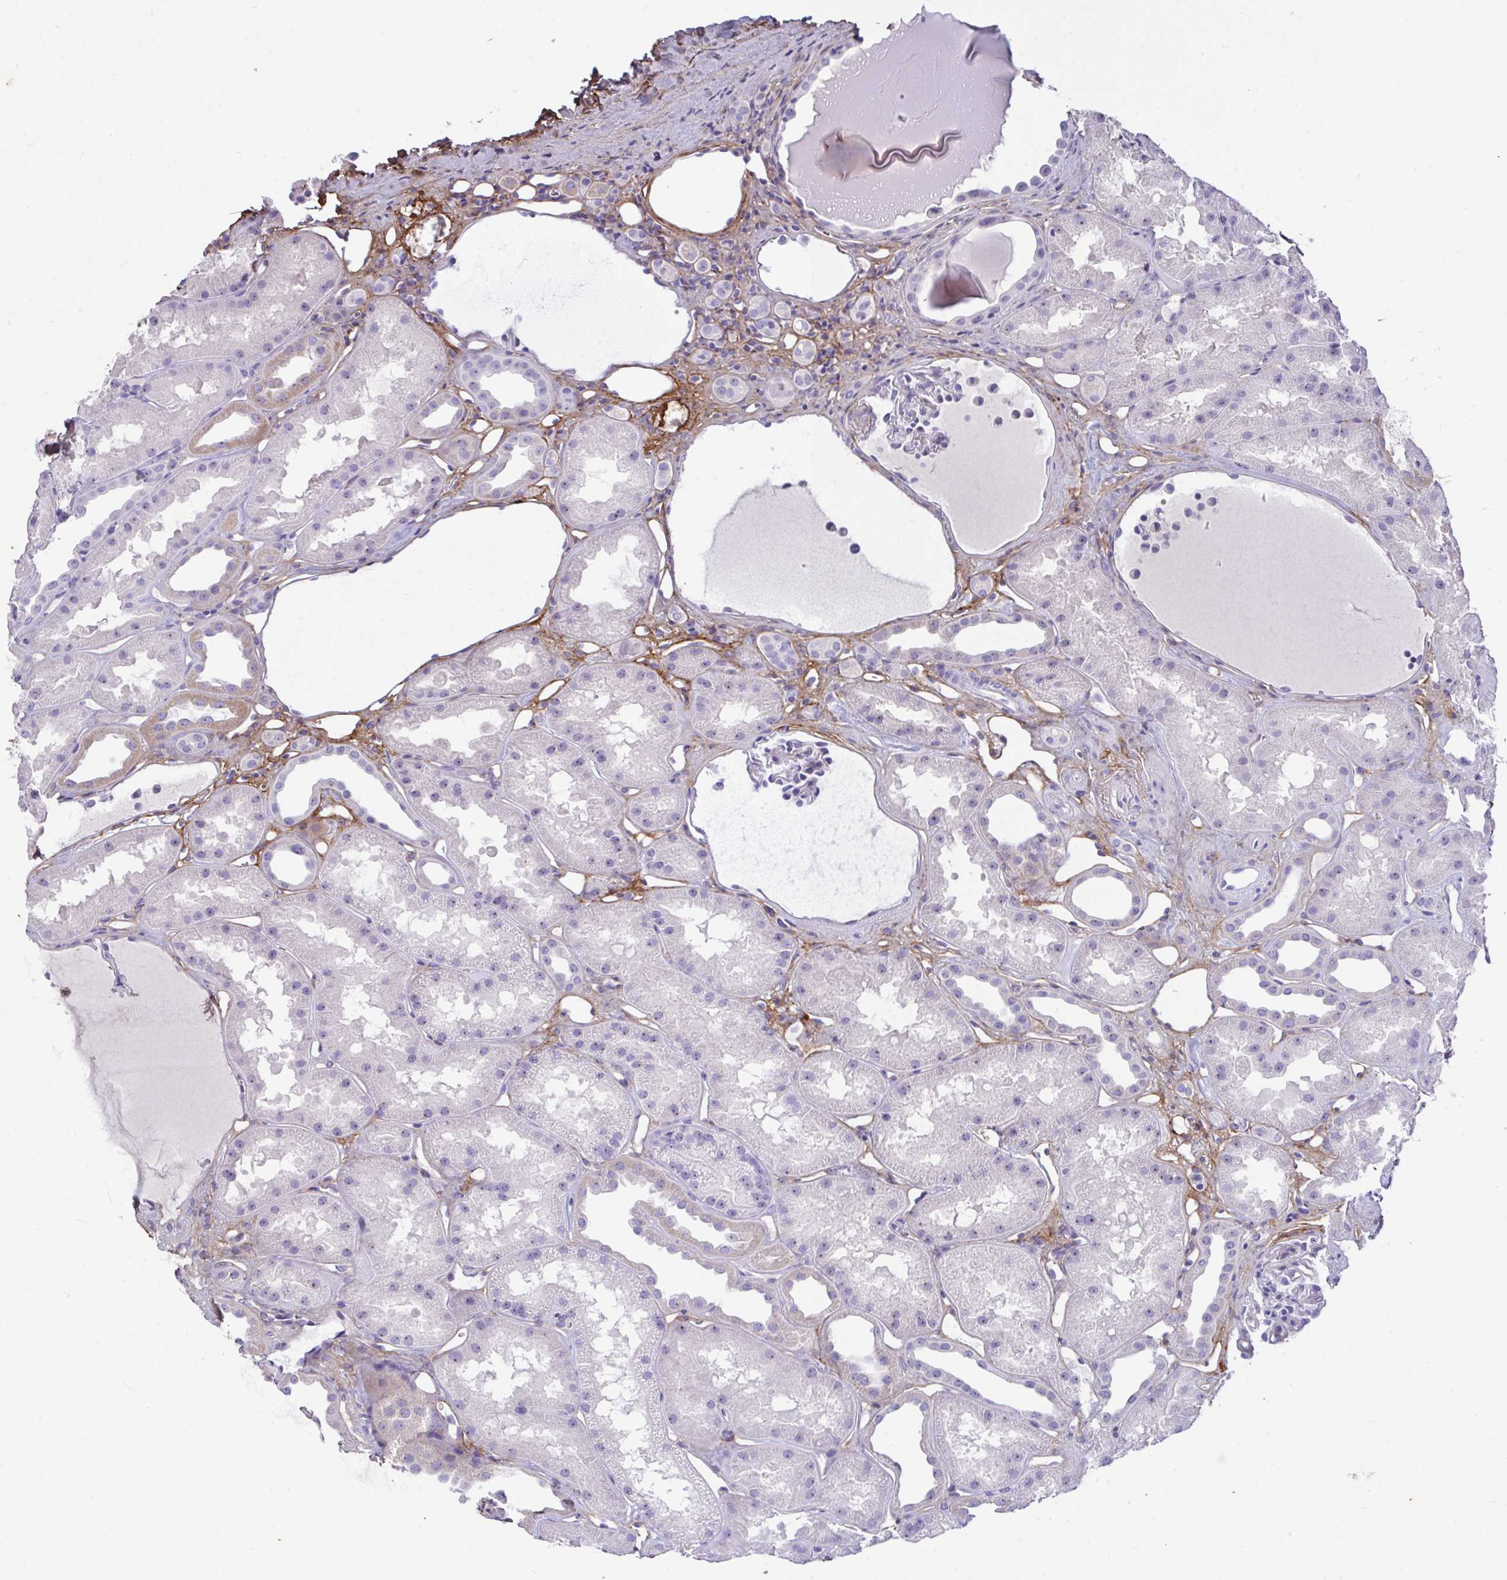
{"staining": {"intensity": "negative", "quantity": "none", "location": "none"}, "tissue": "kidney", "cell_type": "Cells in glomeruli", "image_type": "normal", "snomed": [{"axis": "morphology", "description": "Normal tissue, NOS"}, {"axis": "topography", "description": "Kidney"}], "caption": "Immunohistochemical staining of unremarkable kidney displays no significant expression in cells in glomeruli.", "gene": "LHFPL6", "patient": {"sex": "male", "age": 61}}